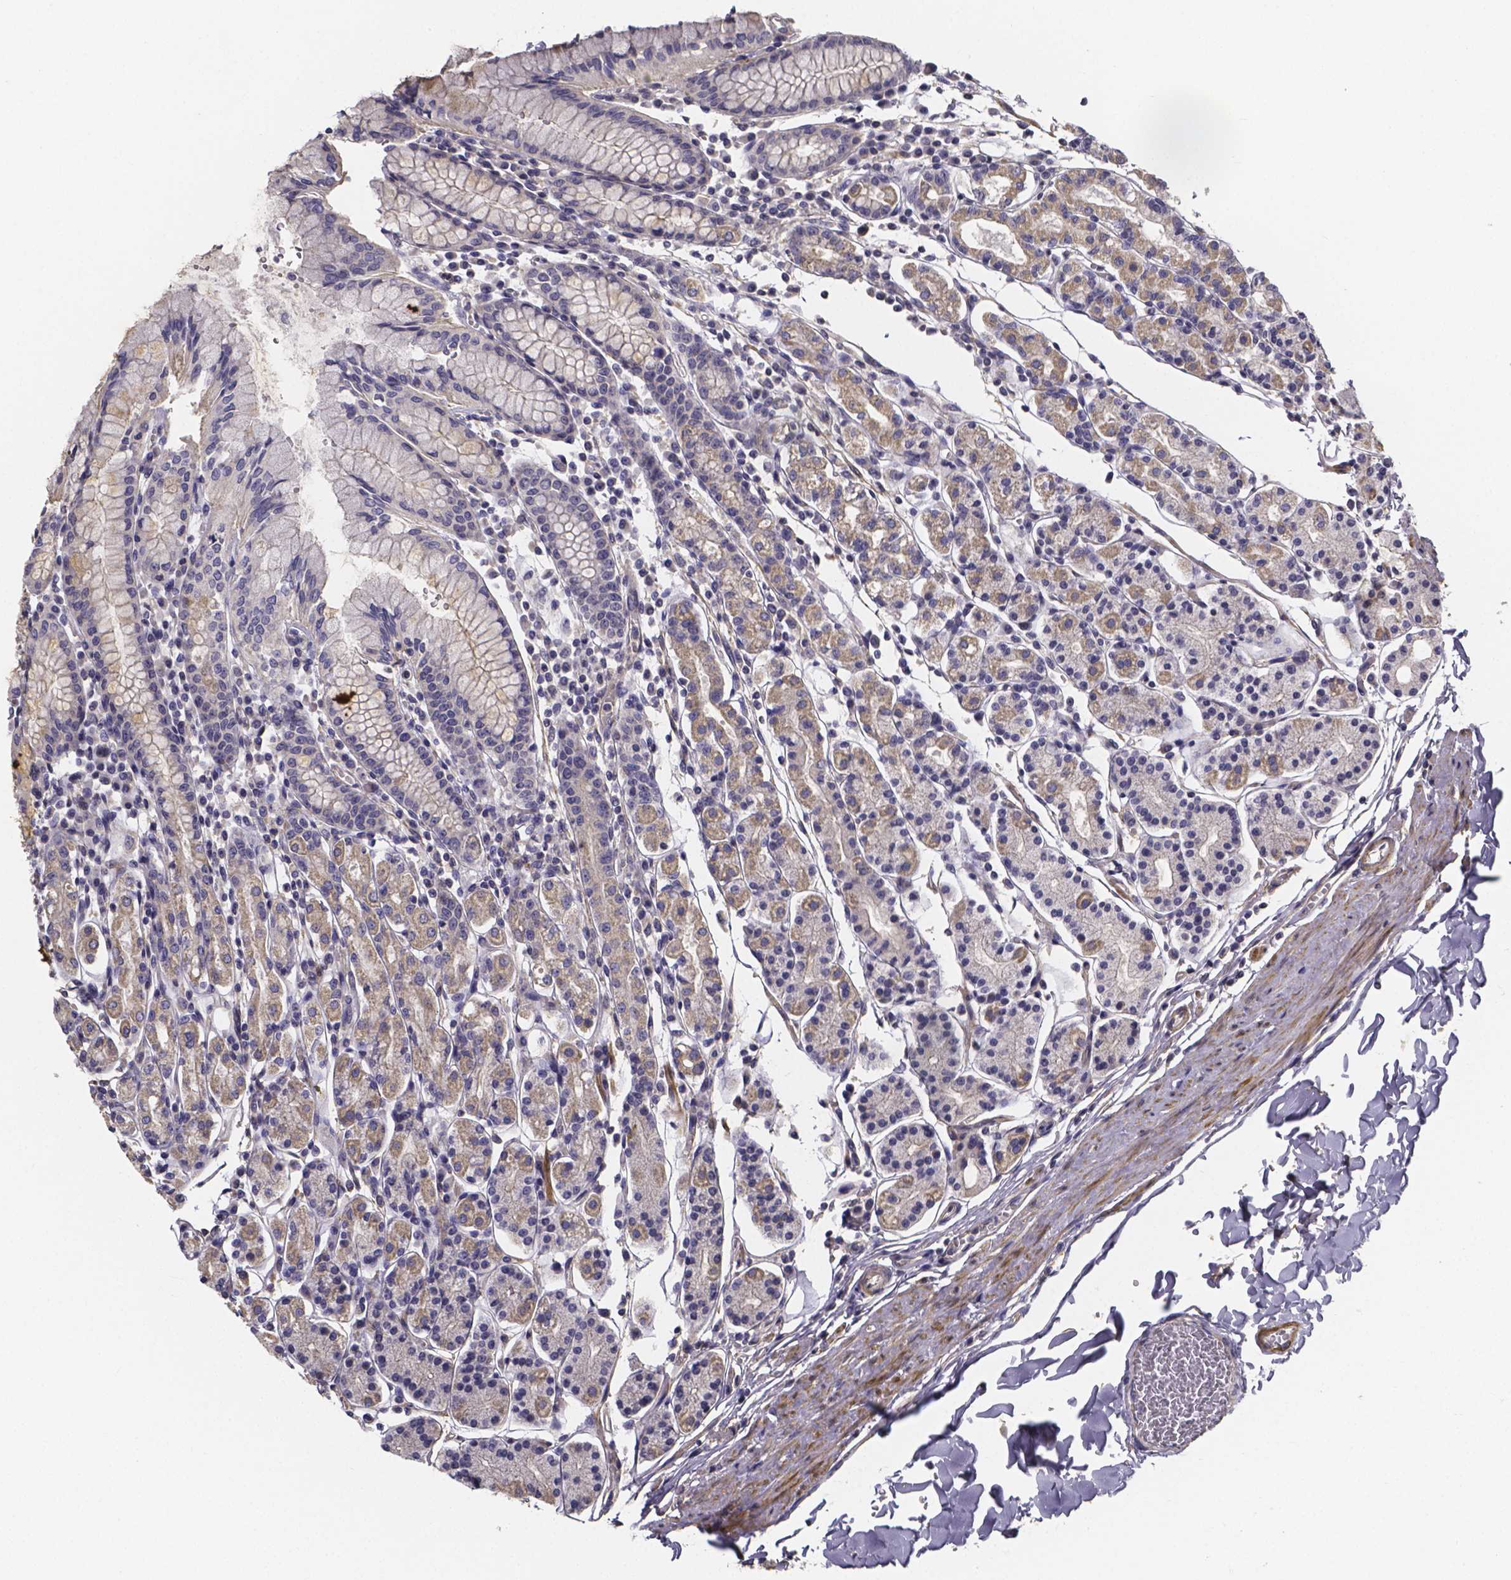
{"staining": {"intensity": "weak", "quantity": "25%-75%", "location": "cytoplasmic/membranous"}, "tissue": "stomach", "cell_type": "Glandular cells", "image_type": "normal", "snomed": [{"axis": "morphology", "description": "Normal tissue, NOS"}, {"axis": "topography", "description": "Stomach, upper"}, {"axis": "topography", "description": "Stomach"}], "caption": "High-magnification brightfield microscopy of benign stomach stained with DAB (brown) and counterstained with hematoxylin (blue). glandular cells exhibit weak cytoplasmic/membranous expression is identified in approximately25%-75% of cells.", "gene": "RERG", "patient": {"sex": "male", "age": 62}}